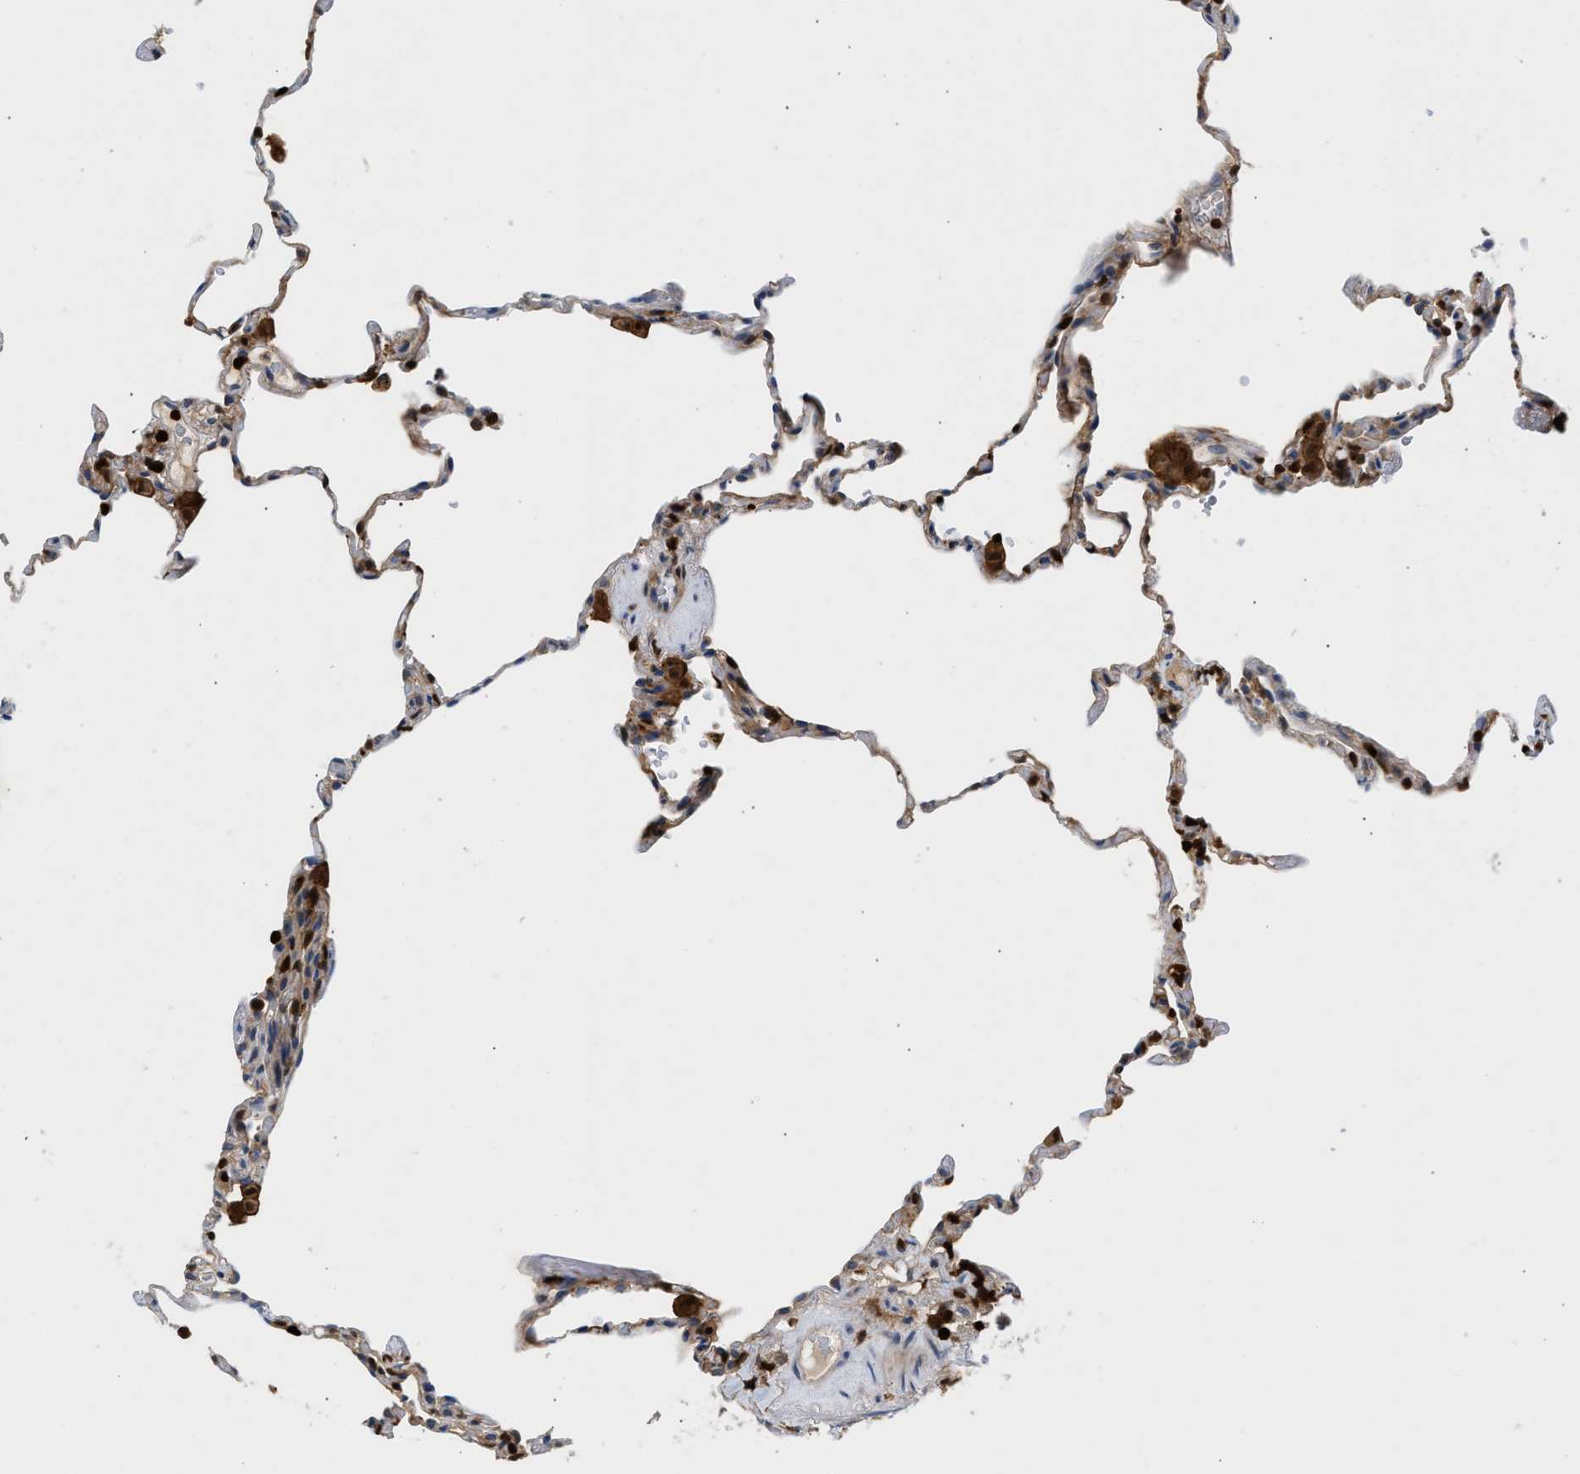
{"staining": {"intensity": "moderate", "quantity": "25%-75%", "location": "cytoplasmic/membranous,nuclear"}, "tissue": "lung", "cell_type": "Alveolar cells", "image_type": "normal", "snomed": [{"axis": "morphology", "description": "Normal tissue, NOS"}, {"axis": "topography", "description": "Lung"}], "caption": "Human lung stained for a protein (brown) exhibits moderate cytoplasmic/membranous,nuclear positive expression in about 25%-75% of alveolar cells.", "gene": "SLIT2", "patient": {"sex": "male", "age": 59}}